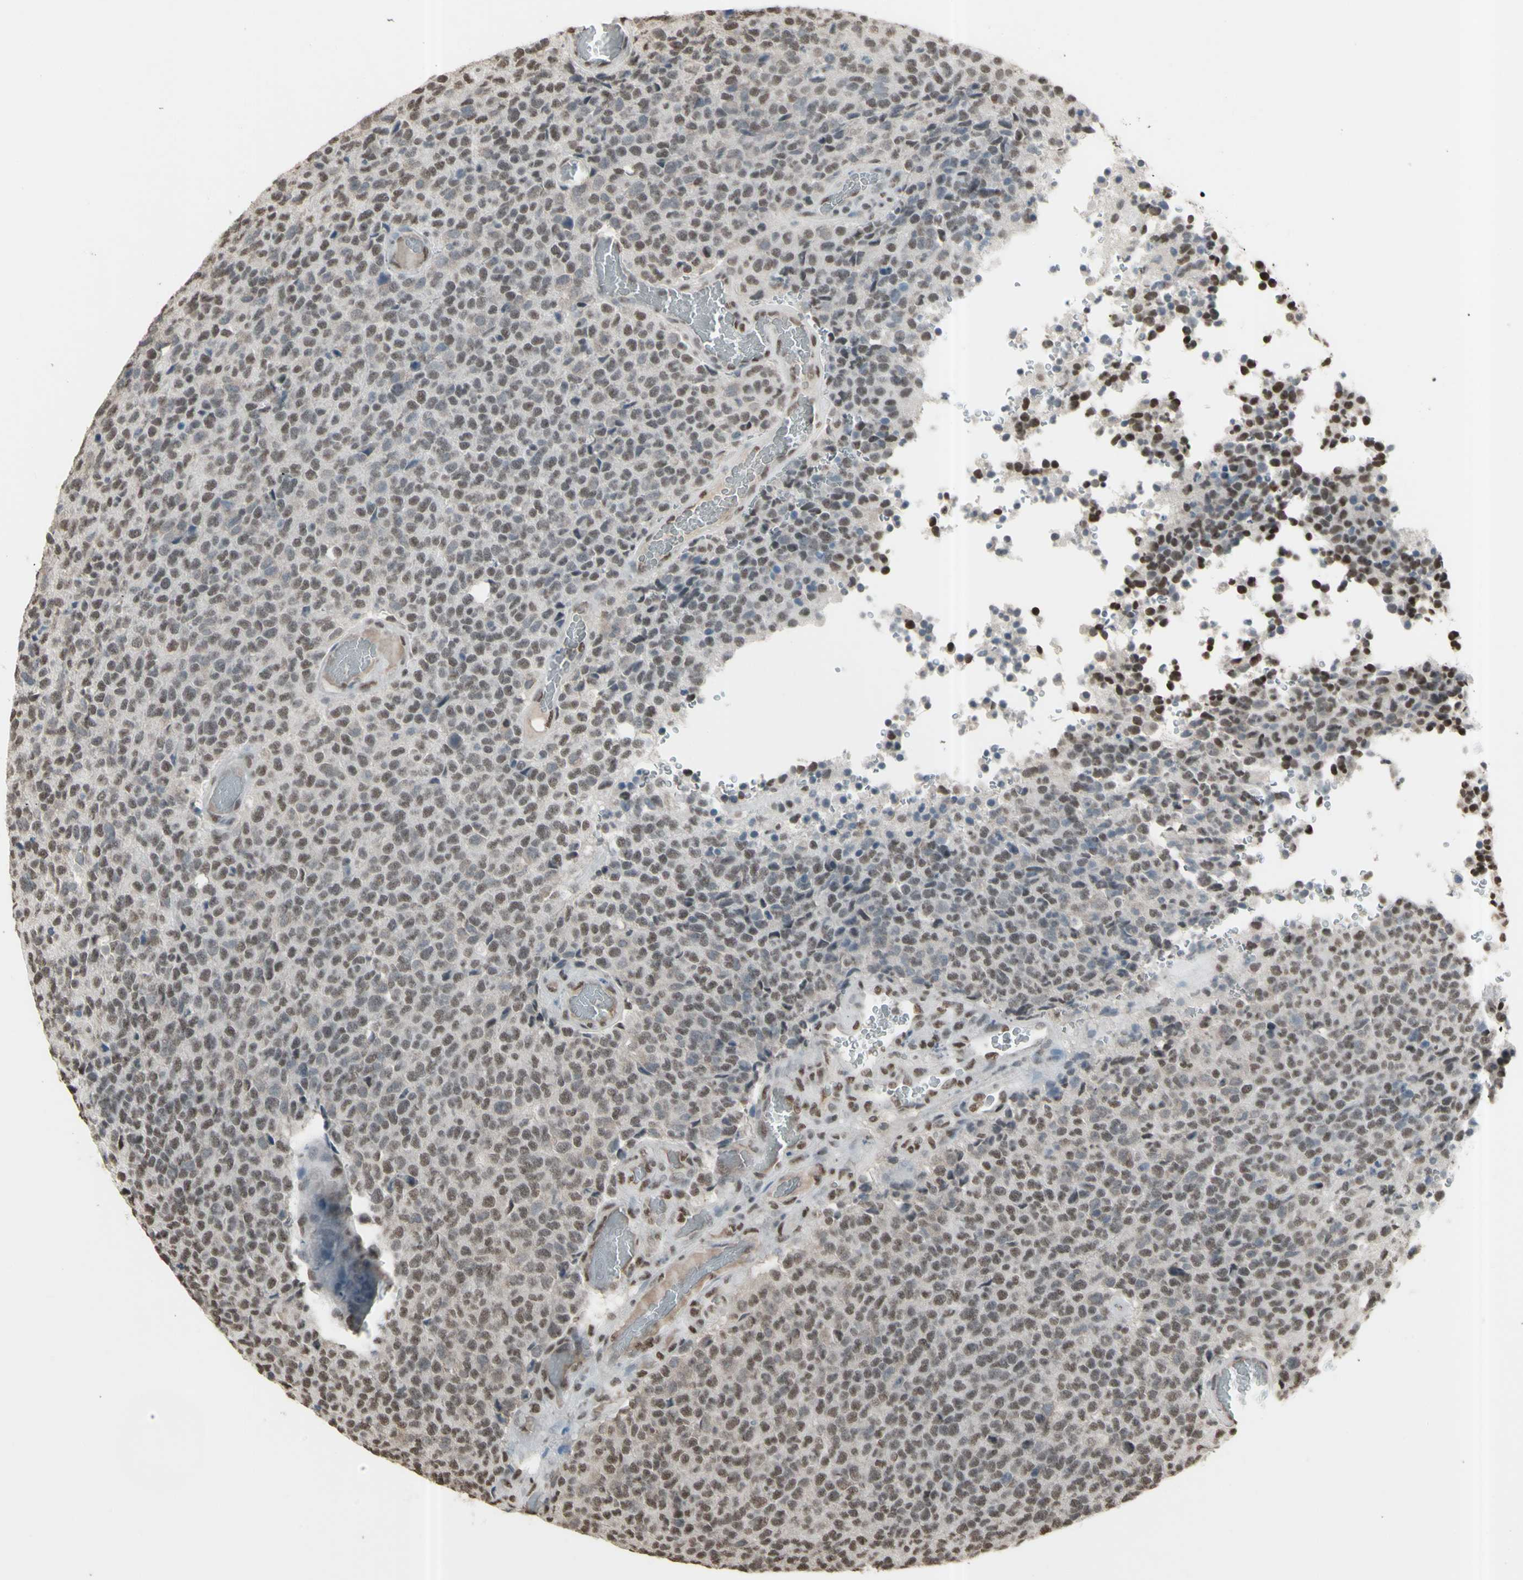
{"staining": {"intensity": "weak", "quantity": "25%-75%", "location": "nuclear"}, "tissue": "glioma", "cell_type": "Tumor cells", "image_type": "cancer", "snomed": [{"axis": "morphology", "description": "Glioma, malignant, High grade"}, {"axis": "topography", "description": "pancreas cauda"}], "caption": "The image shows a brown stain indicating the presence of a protein in the nuclear of tumor cells in glioma.", "gene": "TRIM28", "patient": {"sex": "male", "age": 60}}